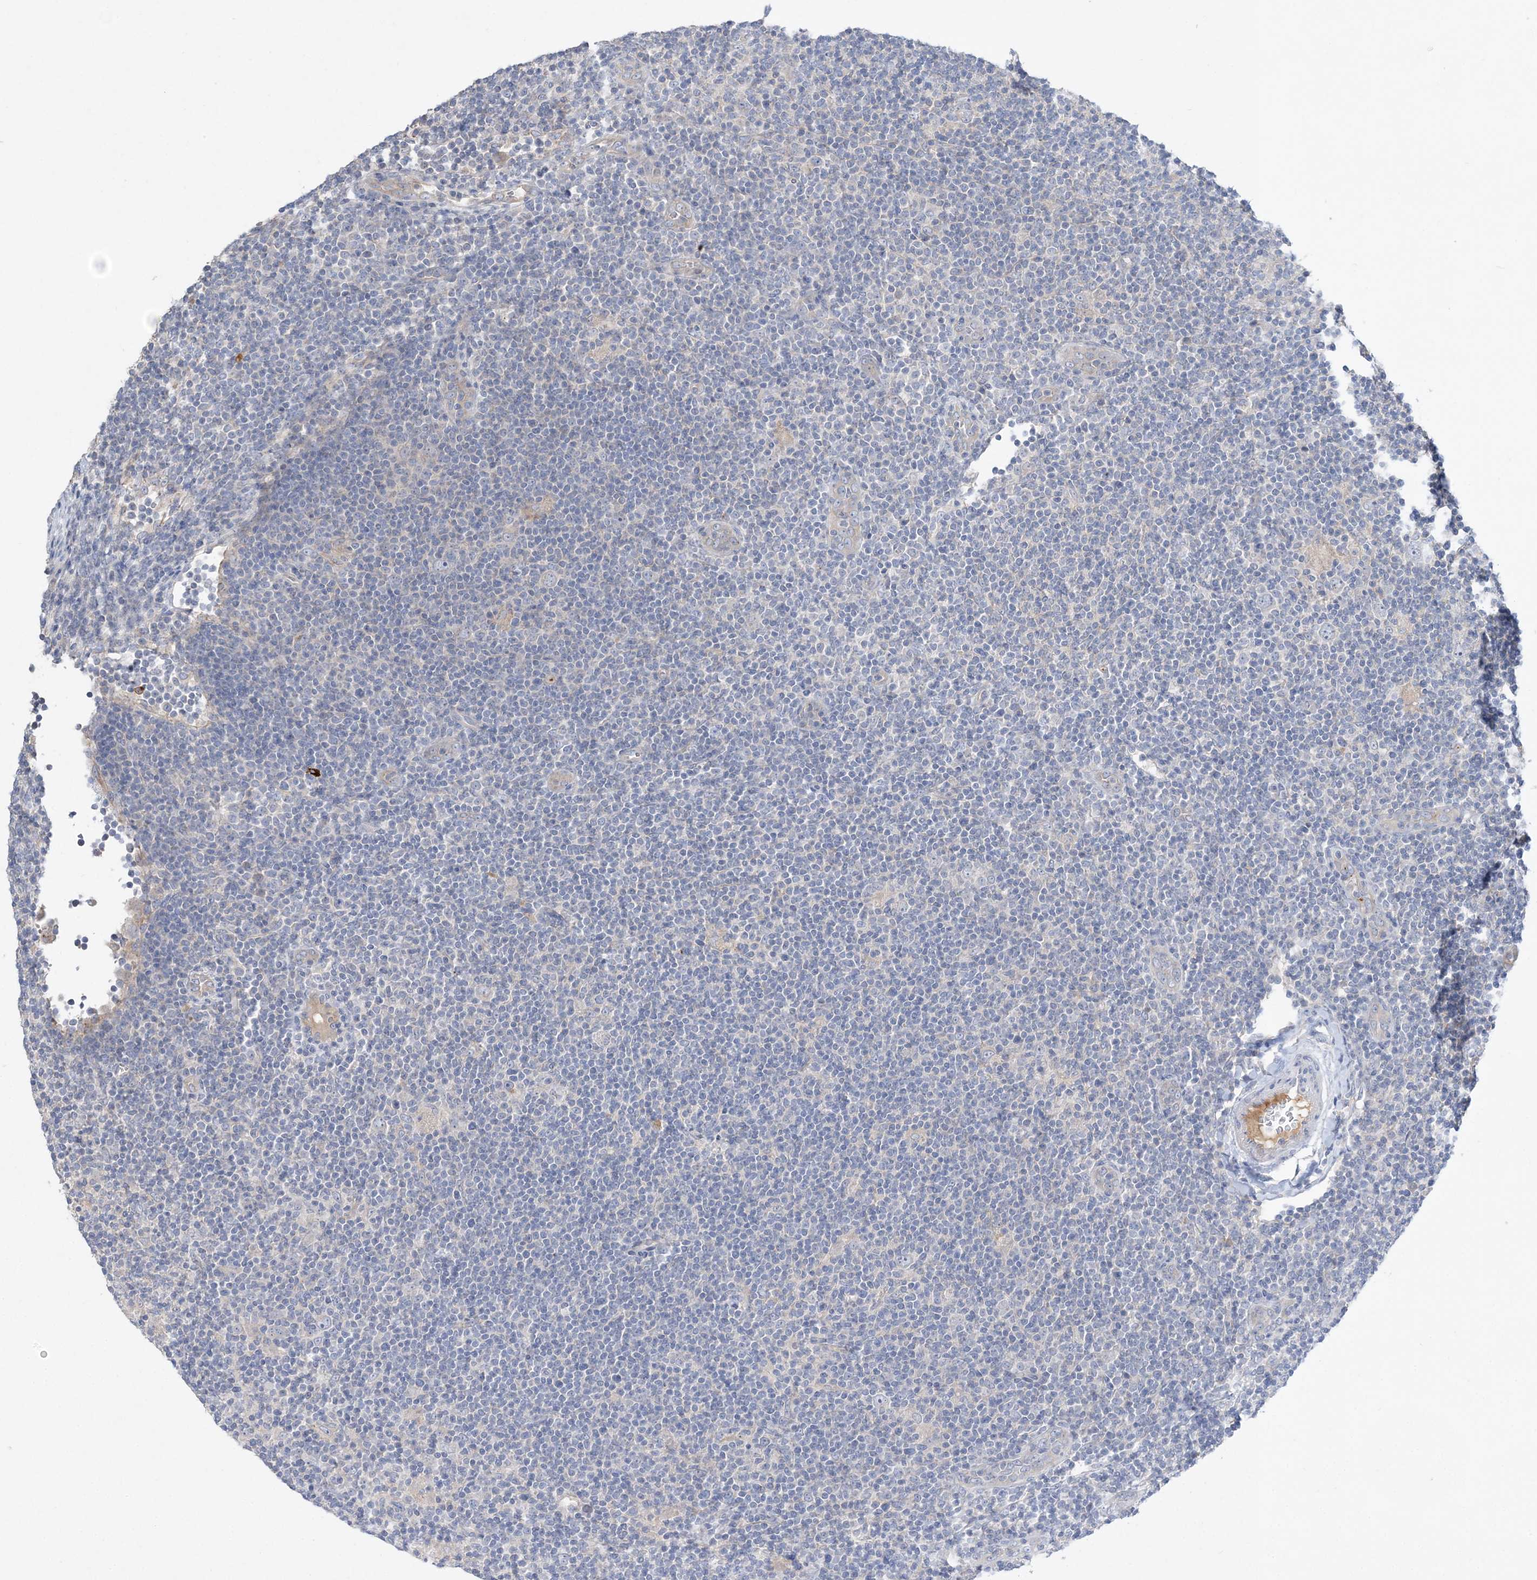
{"staining": {"intensity": "negative", "quantity": "none", "location": "none"}, "tissue": "lymphoma", "cell_type": "Tumor cells", "image_type": "cancer", "snomed": [{"axis": "morphology", "description": "Hodgkin's disease, NOS"}, {"axis": "topography", "description": "Lymph node"}], "caption": "Human Hodgkin's disease stained for a protein using immunohistochemistry (IHC) shows no positivity in tumor cells.", "gene": "ADCK2", "patient": {"sex": "female", "age": 57}}